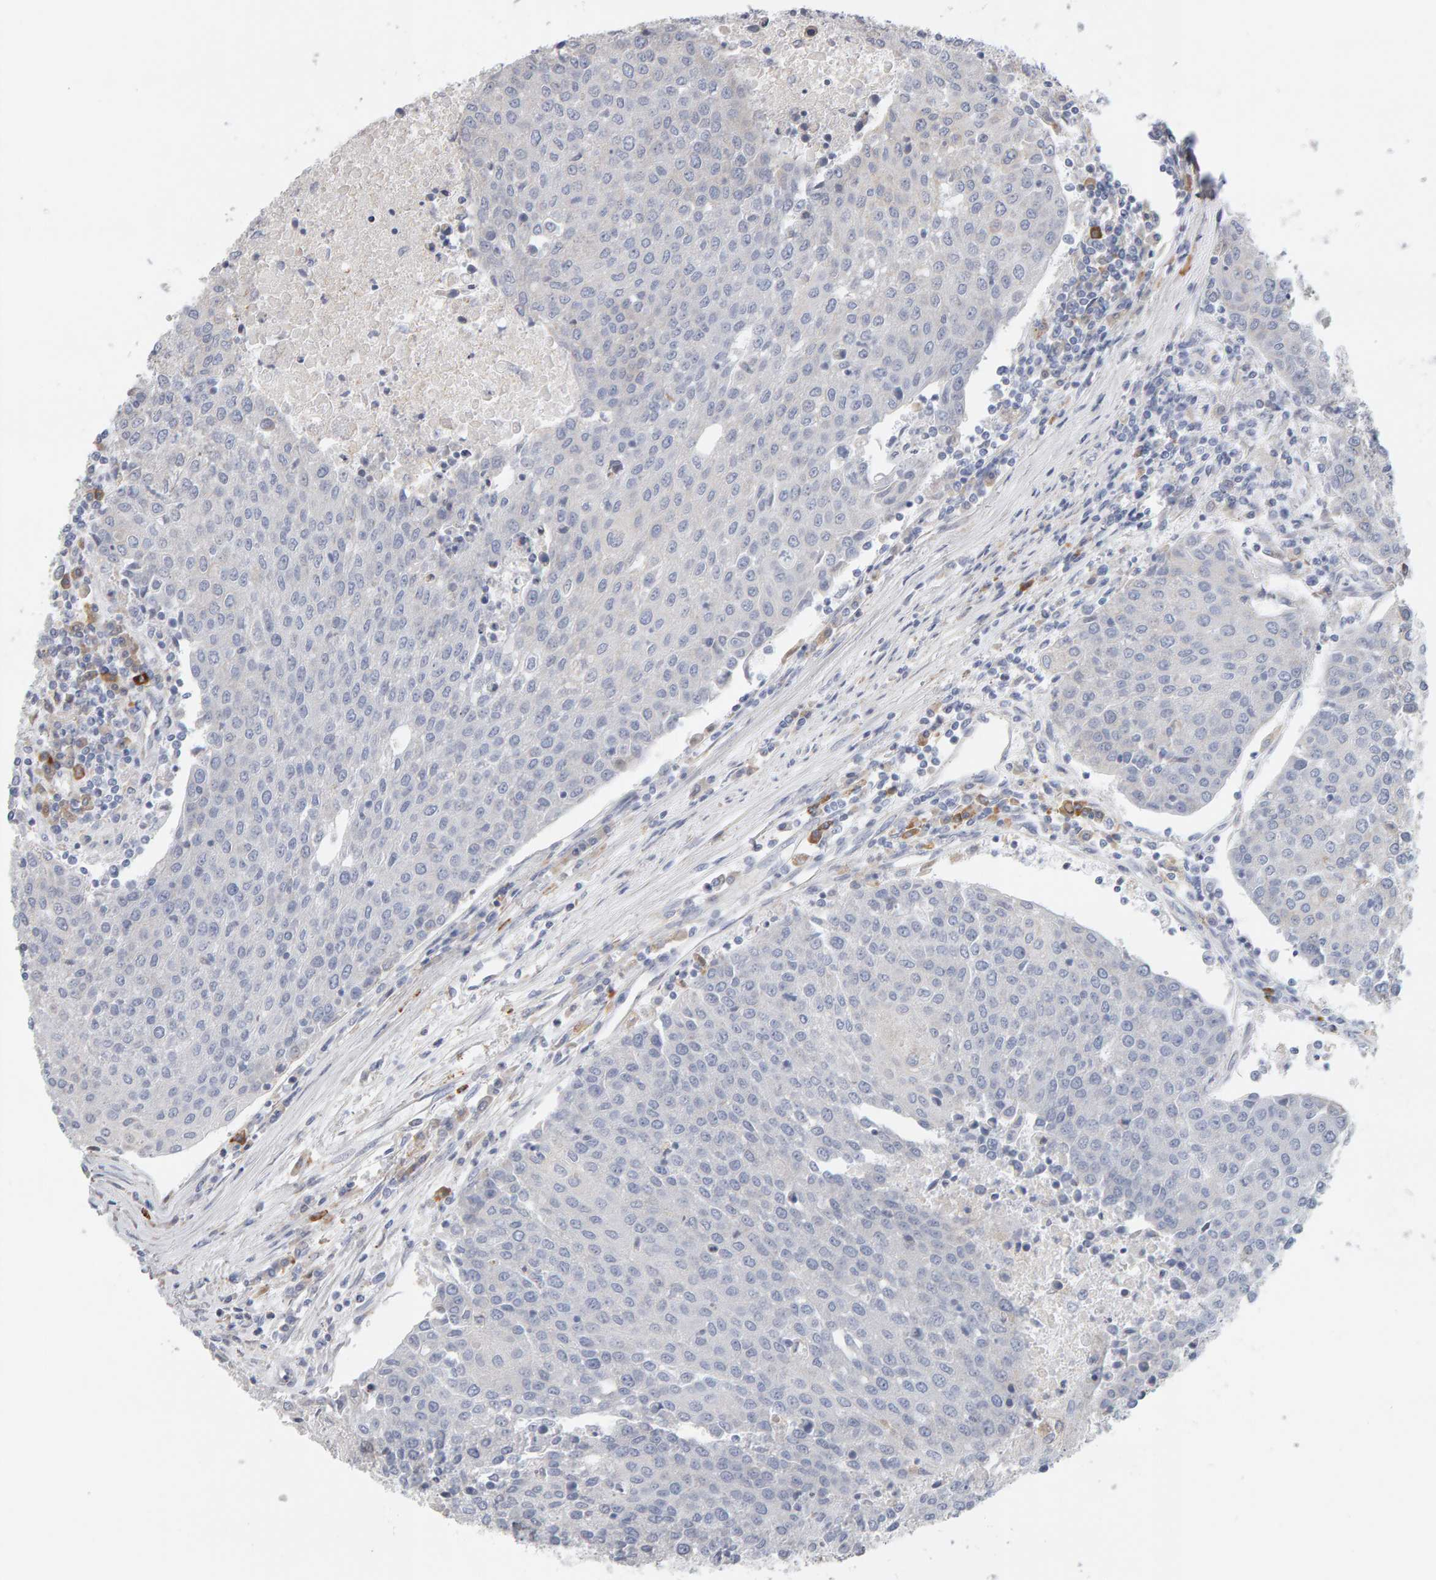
{"staining": {"intensity": "negative", "quantity": "none", "location": "none"}, "tissue": "urothelial cancer", "cell_type": "Tumor cells", "image_type": "cancer", "snomed": [{"axis": "morphology", "description": "Urothelial carcinoma, High grade"}, {"axis": "topography", "description": "Urinary bladder"}], "caption": "Immunohistochemical staining of urothelial cancer reveals no significant expression in tumor cells. (Stains: DAB (3,3'-diaminobenzidine) immunohistochemistry with hematoxylin counter stain, Microscopy: brightfield microscopy at high magnification).", "gene": "ENGASE", "patient": {"sex": "female", "age": 85}}